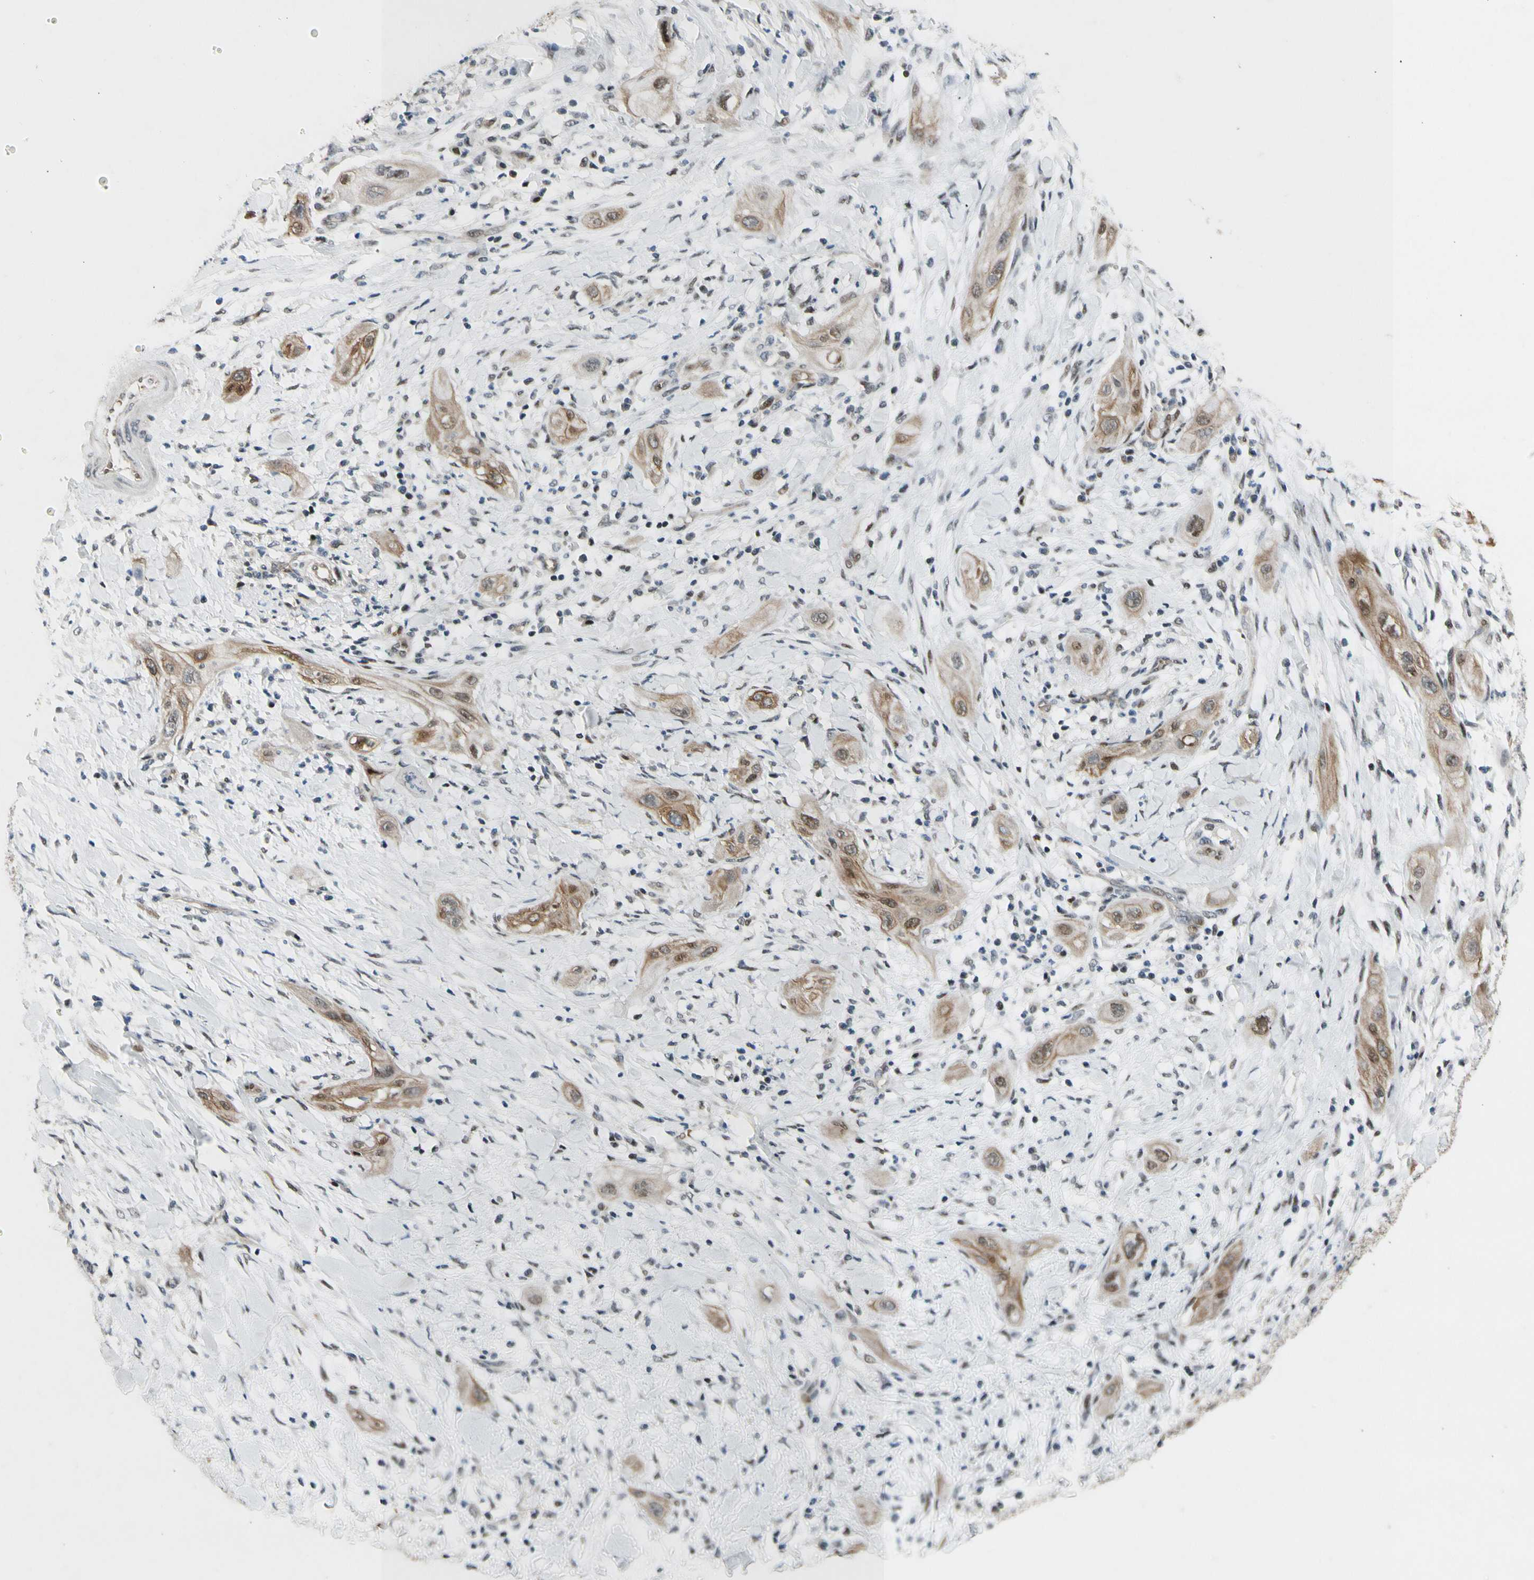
{"staining": {"intensity": "moderate", "quantity": ">75%", "location": "cytoplasmic/membranous"}, "tissue": "lung cancer", "cell_type": "Tumor cells", "image_type": "cancer", "snomed": [{"axis": "morphology", "description": "Squamous cell carcinoma, NOS"}, {"axis": "topography", "description": "Lung"}], "caption": "This photomicrograph shows IHC staining of human lung cancer, with medium moderate cytoplasmic/membranous positivity in approximately >75% of tumor cells.", "gene": "ZNF184", "patient": {"sex": "female", "age": 47}}